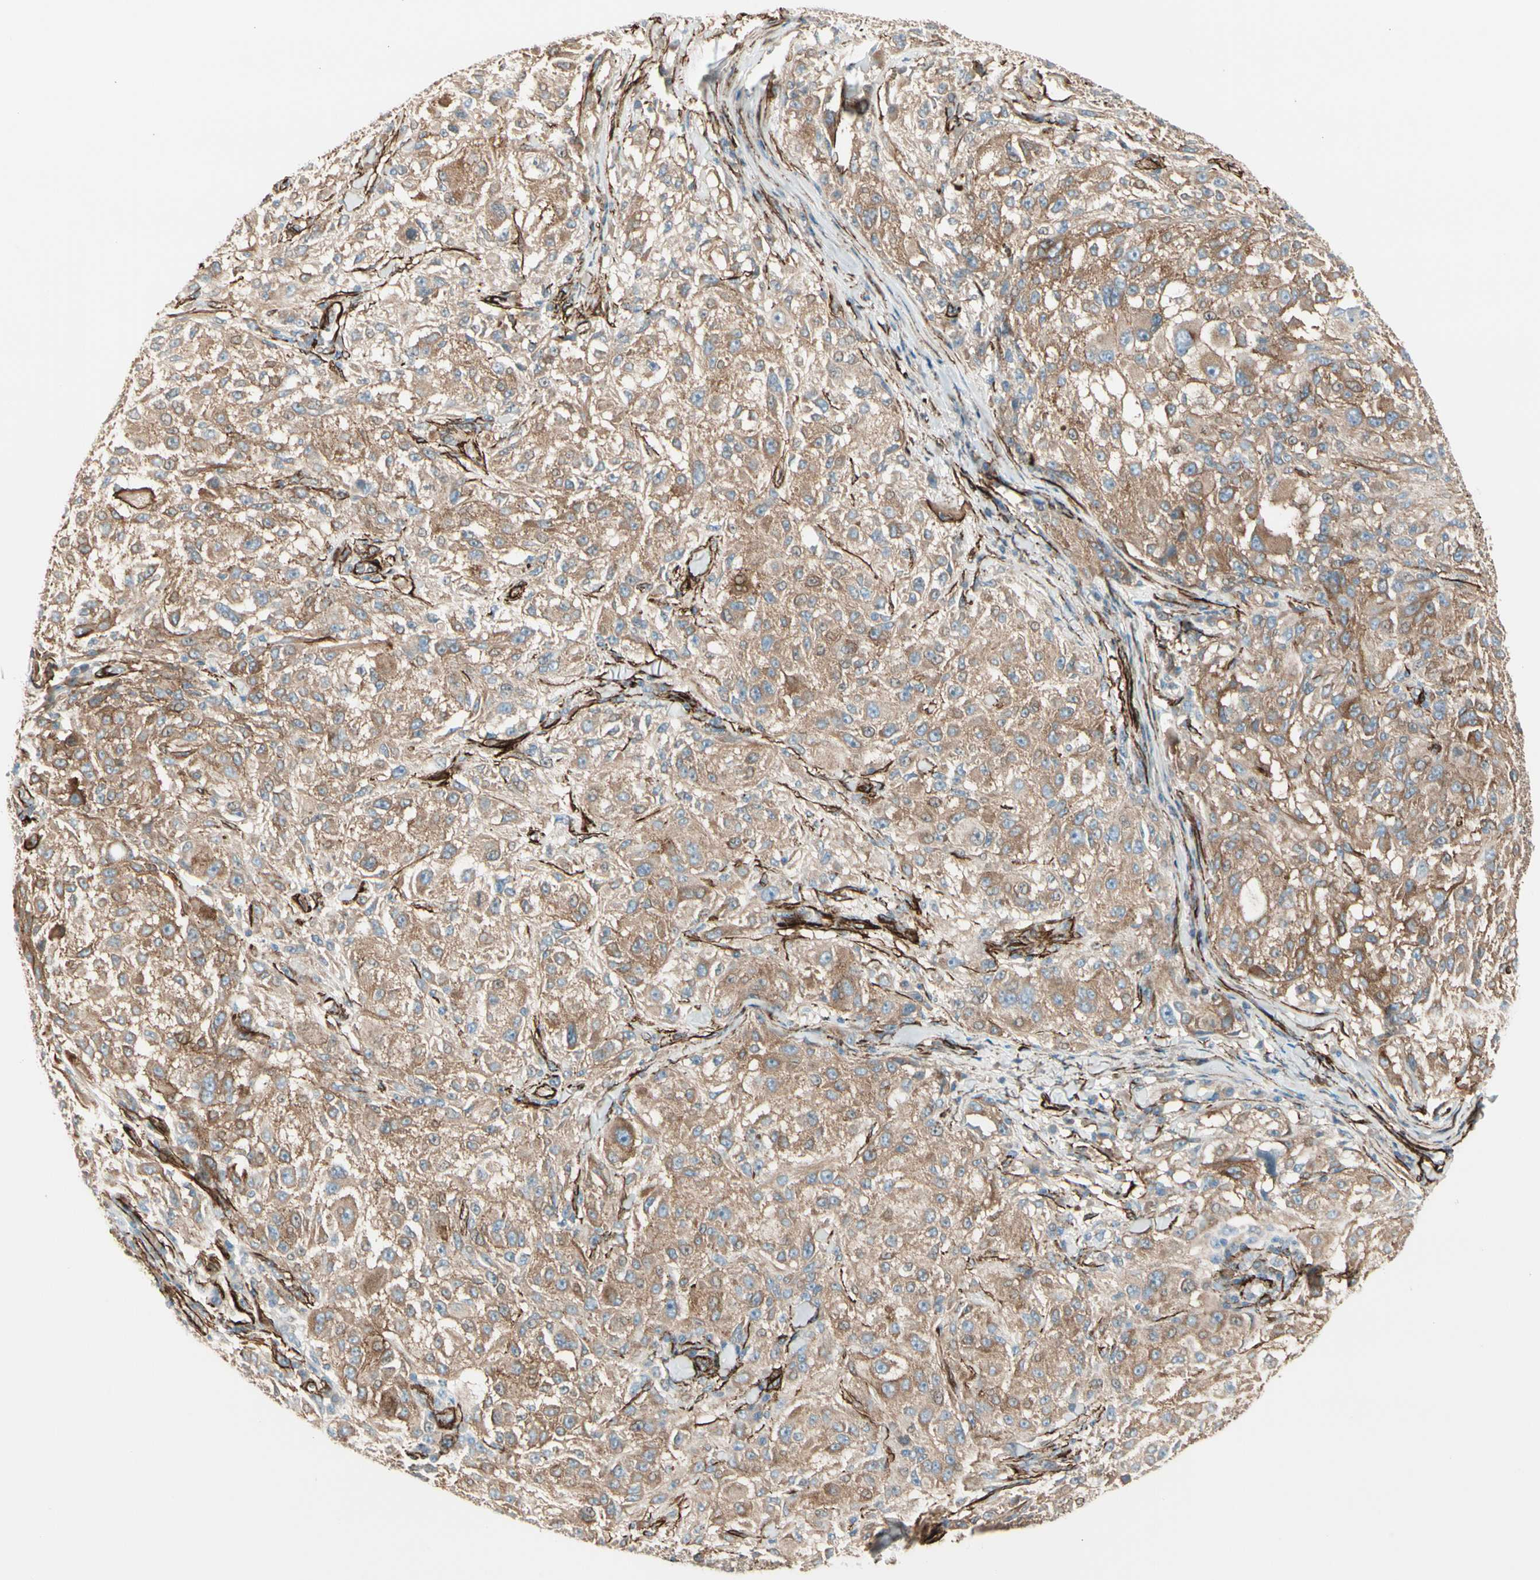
{"staining": {"intensity": "moderate", "quantity": ">75%", "location": "cytoplasmic/membranous"}, "tissue": "melanoma", "cell_type": "Tumor cells", "image_type": "cancer", "snomed": [{"axis": "morphology", "description": "Necrosis, NOS"}, {"axis": "morphology", "description": "Malignant melanoma, NOS"}, {"axis": "topography", "description": "Skin"}], "caption": "A histopathology image showing moderate cytoplasmic/membranous staining in about >75% of tumor cells in melanoma, as visualized by brown immunohistochemical staining.", "gene": "CALD1", "patient": {"sex": "female", "age": 87}}